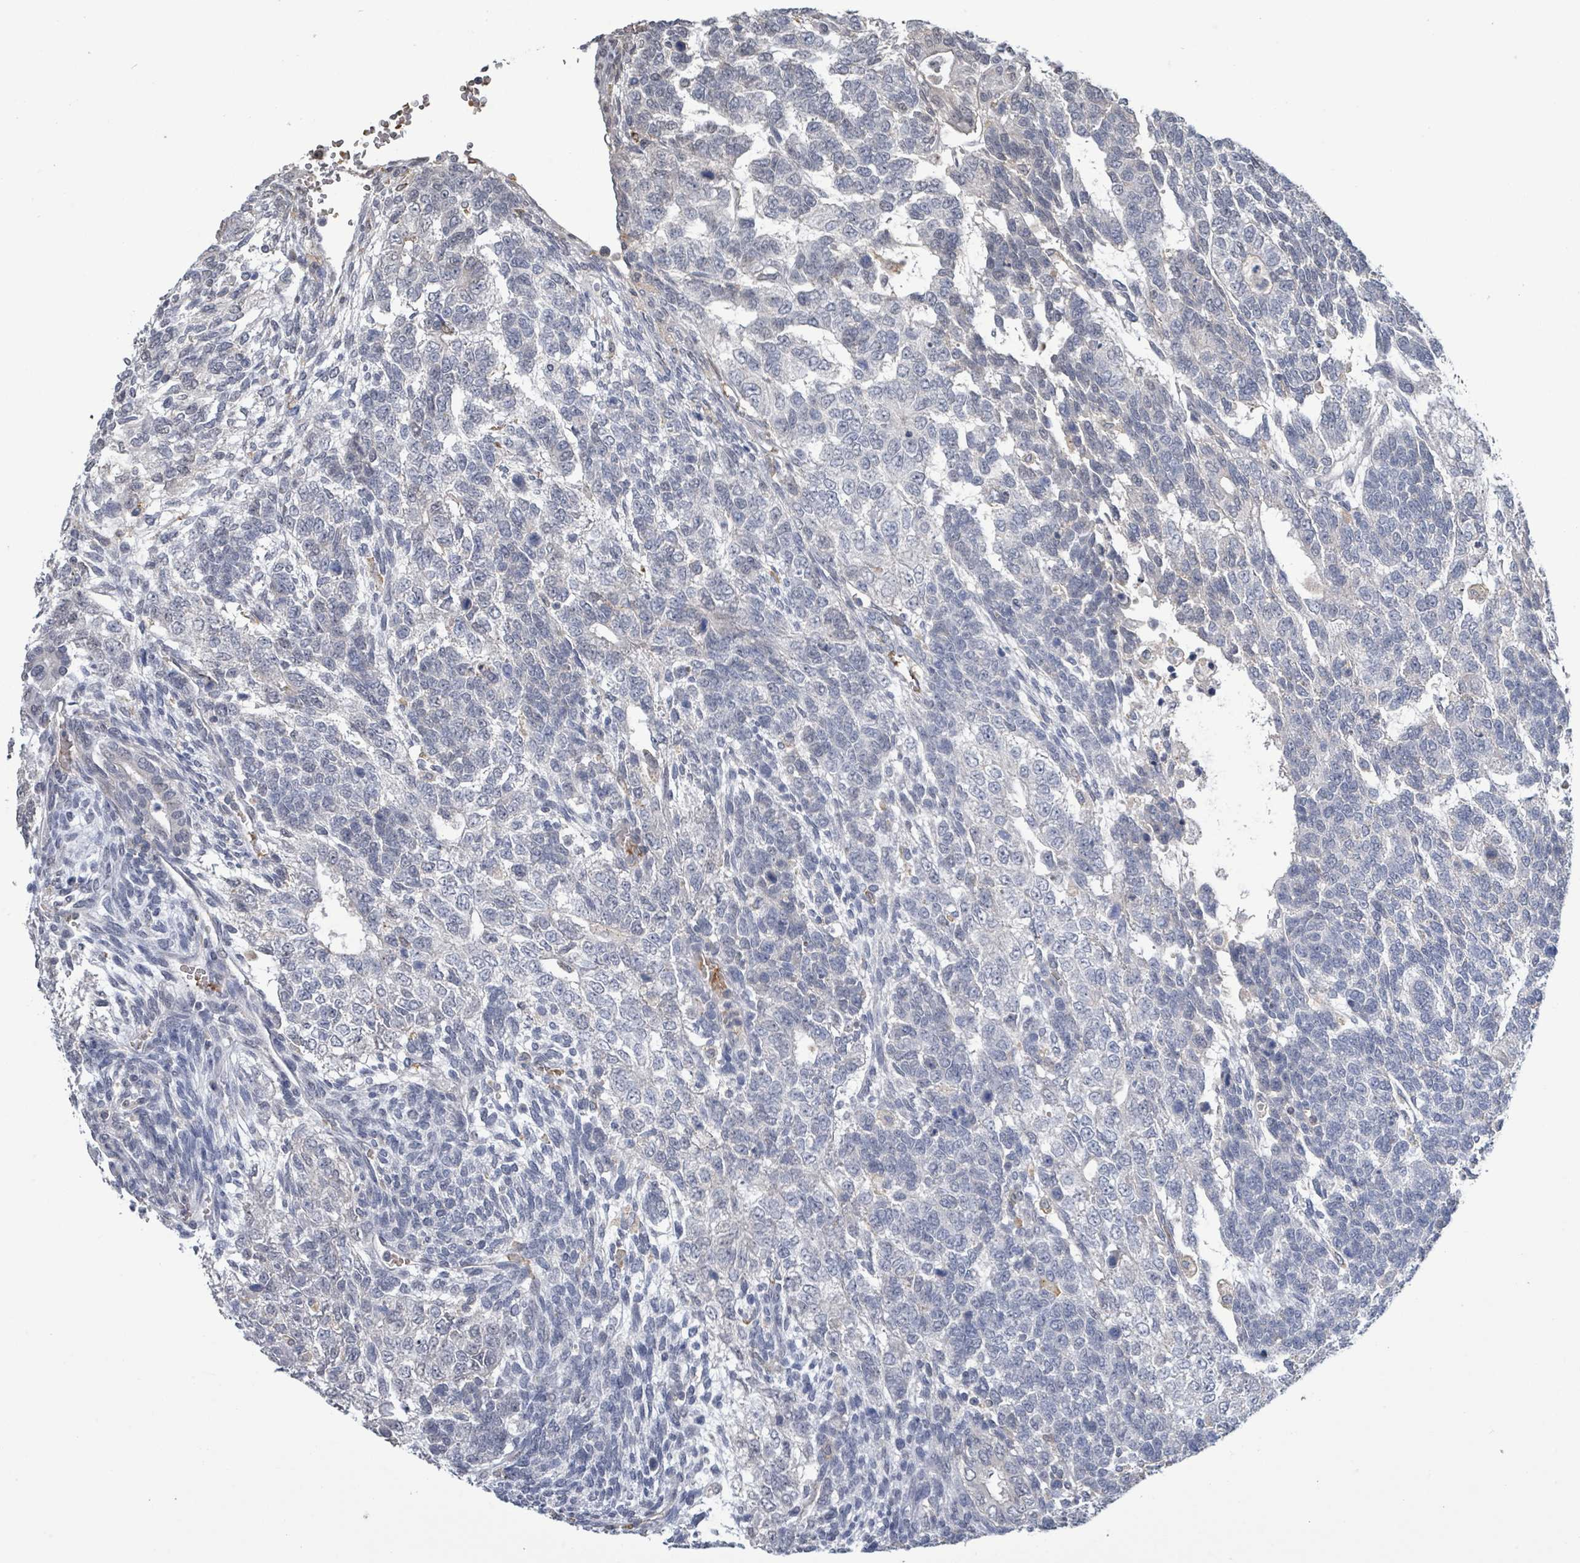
{"staining": {"intensity": "negative", "quantity": "none", "location": "none"}, "tissue": "testis cancer", "cell_type": "Tumor cells", "image_type": "cancer", "snomed": [{"axis": "morphology", "description": "Carcinoma, Embryonal, NOS"}, {"axis": "topography", "description": "Testis"}], "caption": "Testis embryonal carcinoma was stained to show a protein in brown. There is no significant expression in tumor cells. (DAB (3,3'-diaminobenzidine) IHC with hematoxylin counter stain).", "gene": "SEBOX", "patient": {"sex": "male", "age": 23}}